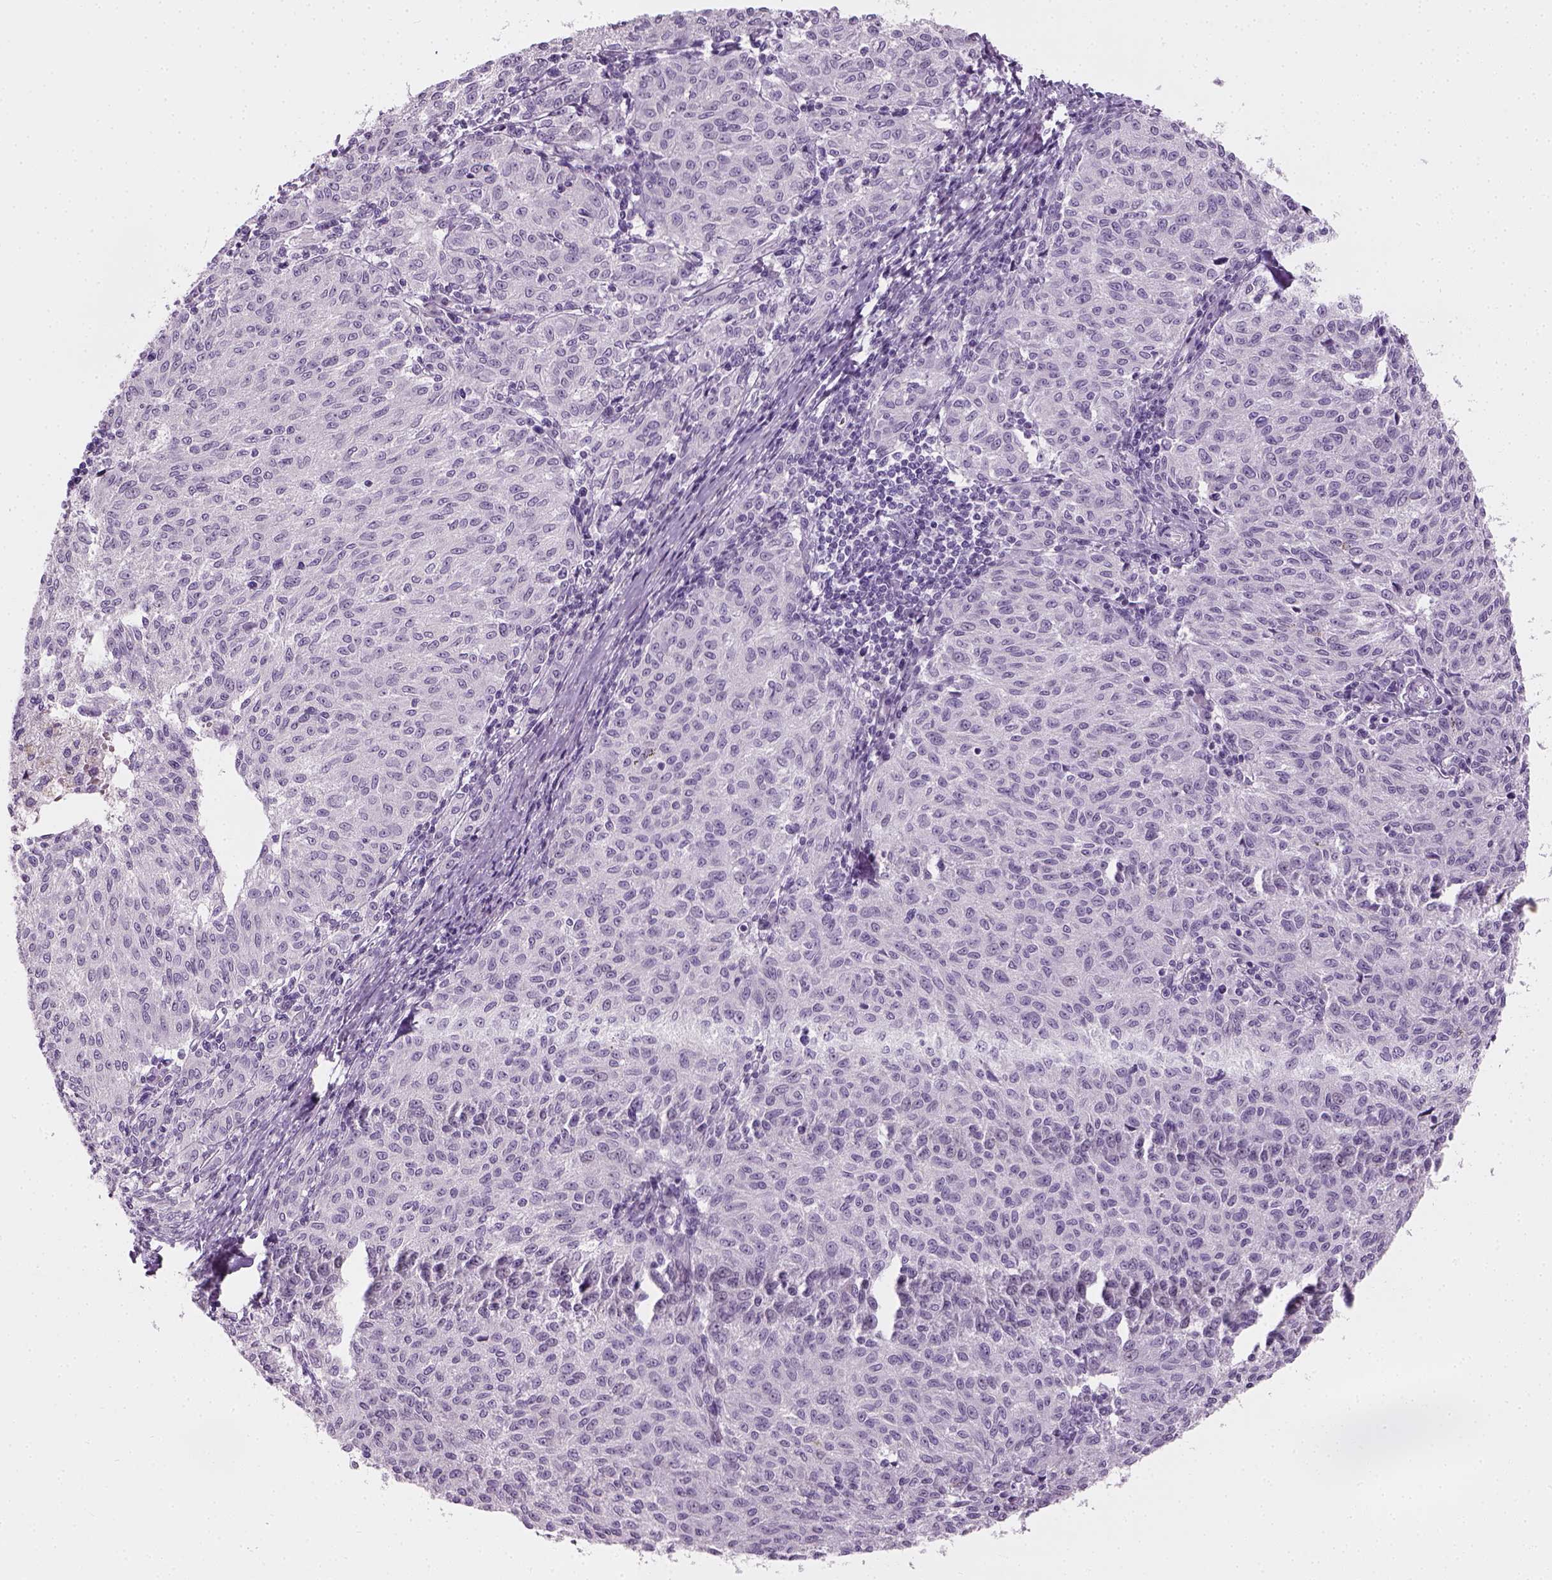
{"staining": {"intensity": "negative", "quantity": "none", "location": "none"}, "tissue": "melanoma", "cell_type": "Tumor cells", "image_type": "cancer", "snomed": [{"axis": "morphology", "description": "Malignant melanoma, NOS"}, {"axis": "topography", "description": "Skin"}], "caption": "Malignant melanoma was stained to show a protein in brown. There is no significant staining in tumor cells.", "gene": "TH", "patient": {"sex": "female", "age": 72}}